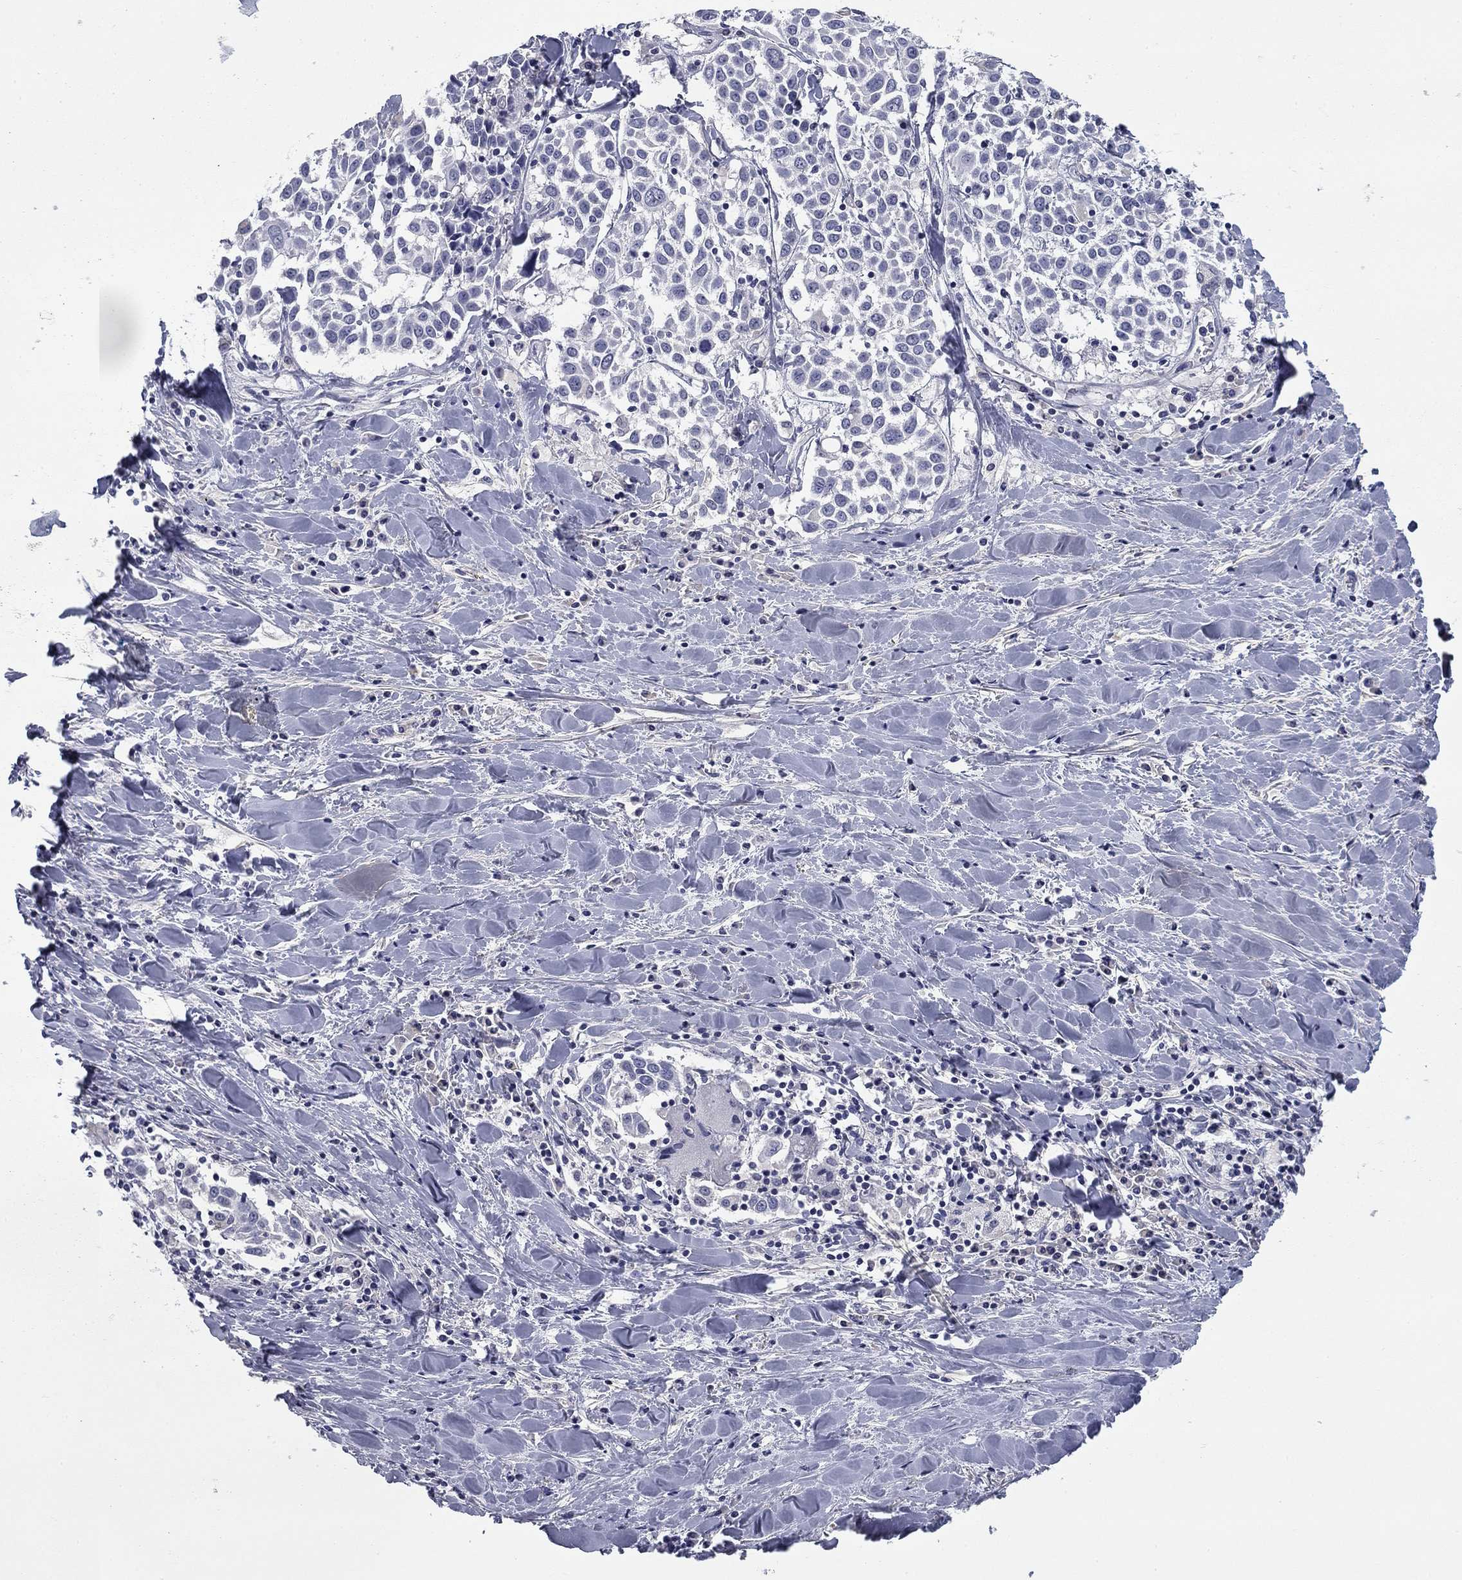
{"staining": {"intensity": "negative", "quantity": "none", "location": "none"}, "tissue": "lung cancer", "cell_type": "Tumor cells", "image_type": "cancer", "snomed": [{"axis": "morphology", "description": "Squamous cell carcinoma, NOS"}, {"axis": "topography", "description": "Lung"}], "caption": "Immunohistochemistry (IHC) of human lung cancer (squamous cell carcinoma) demonstrates no staining in tumor cells.", "gene": "REXO5", "patient": {"sex": "male", "age": 57}}